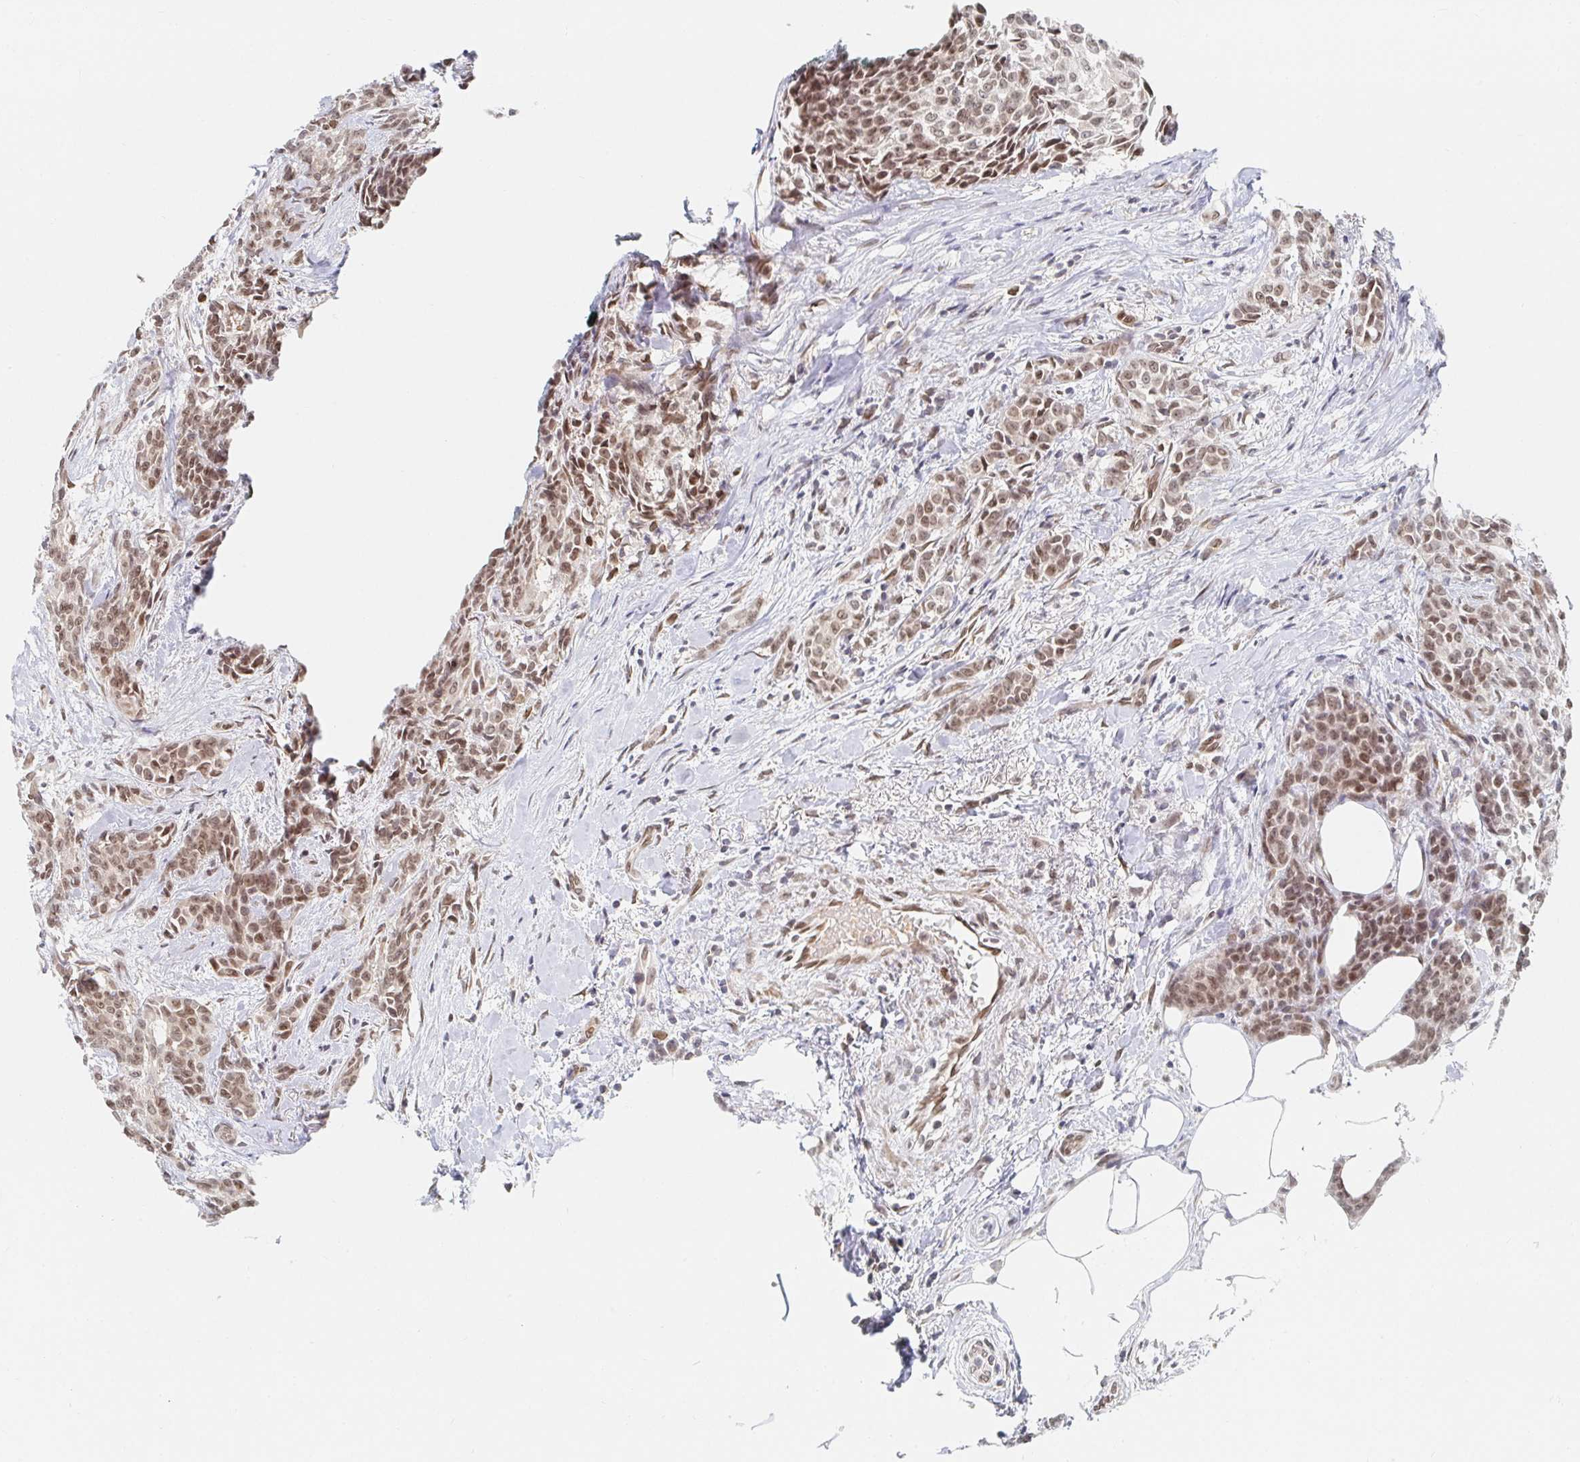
{"staining": {"intensity": "moderate", "quantity": ">75%", "location": "nuclear"}, "tissue": "breast cancer", "cell_type": "Tumor cells", "image_type": "cancer", "snomed": [{"axis": "morphology", "description": "Duct carcinoma"}, {"axis": "topography", "description": "Breast"}], "caption": "IHC photomicrograph of neoplastic tissue: breast invasive ductal carcinoma stained using immunohistochemistry shows medium levels of moderate protein expression localized specifically in the nuclear of tumor cells, appearing as a nuclear brown color.", "gene": "CHD2", "patient": {"sex": "female", "age": 91}}